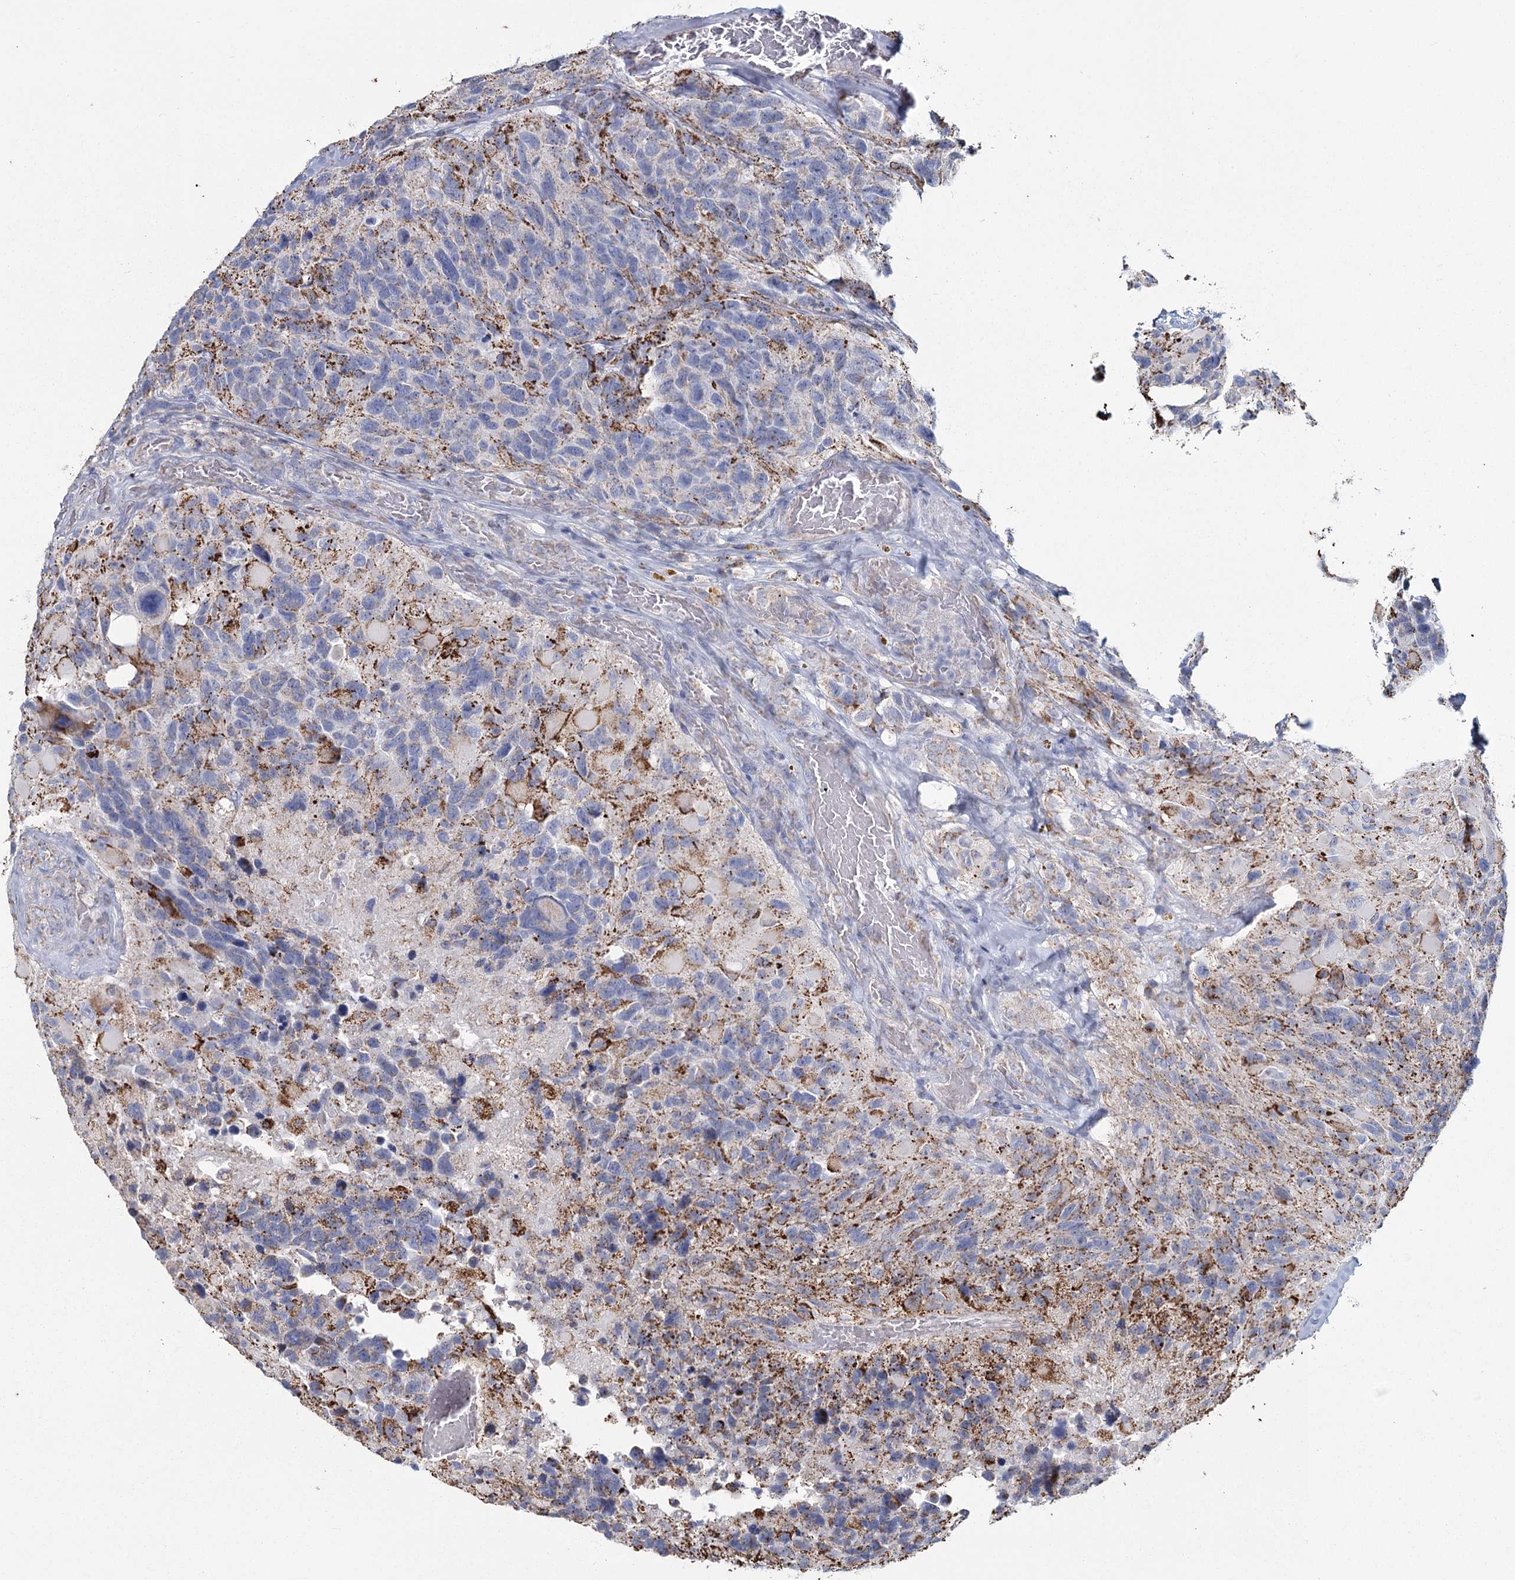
{"staining": {"intensity": "negative", "quantity": "none", "location": "none"}, "tissue": "glioma", "cell_type": "Tumor cells", "image_type": "cancer", "snomed": [{"axis": "morphology", "description": "Glioma, malignant, High grade"}, {"axis": "topography", "description": "Brain"}], "caption": "The histopathology image shows no significant staining in tumor cells of glioma.", "gene": "MRPL44", "patient": {"sex": "male", "age": 69}}